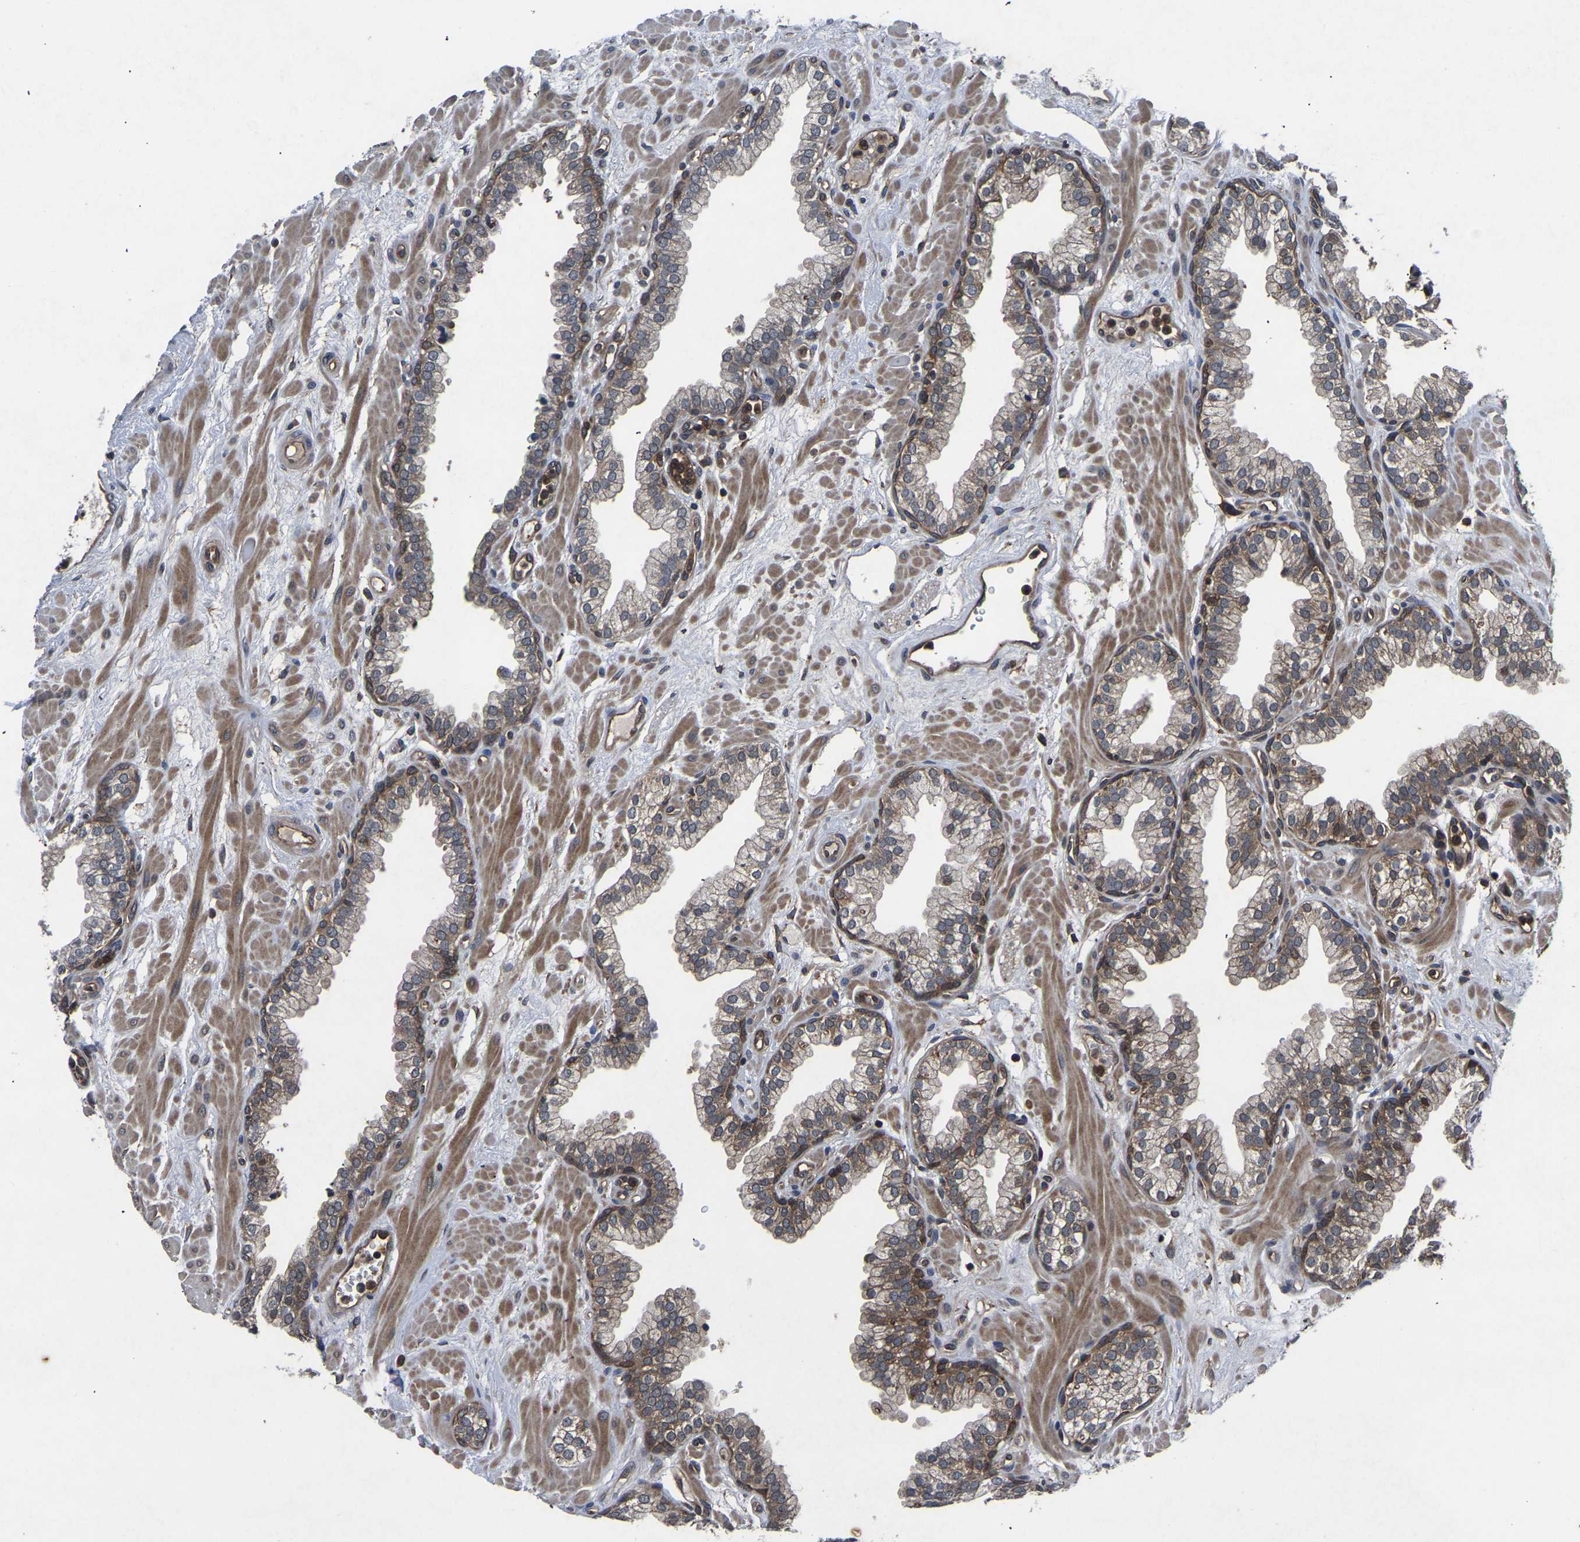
{"staining": {"intensity": "moderate", "quantity": ">75%", "location": "cytoplasmic/membranous"}, "tissue": "prostate", "cell_type": "Glandular cells", "image_type": "normal", "snomed": [{"axis": "morphology", "description": "Normal tissue, NOS"}, {"axis": "morphology", "description": "Urothelial carcinoma, Low grade"}, {"axis": "topography", "description": "Urinary bladder"}, {"axis": "topography", "description": "Prostate"}], "caption": "Glandular cells show moderate cytoplasmic/membranous staining in about >75% of cells in normal prostate. (Brightfield microscopy of DAB IHC at high magnification).", "gene": "FGD5", "patient": {"sex": "male", "age": 60}}